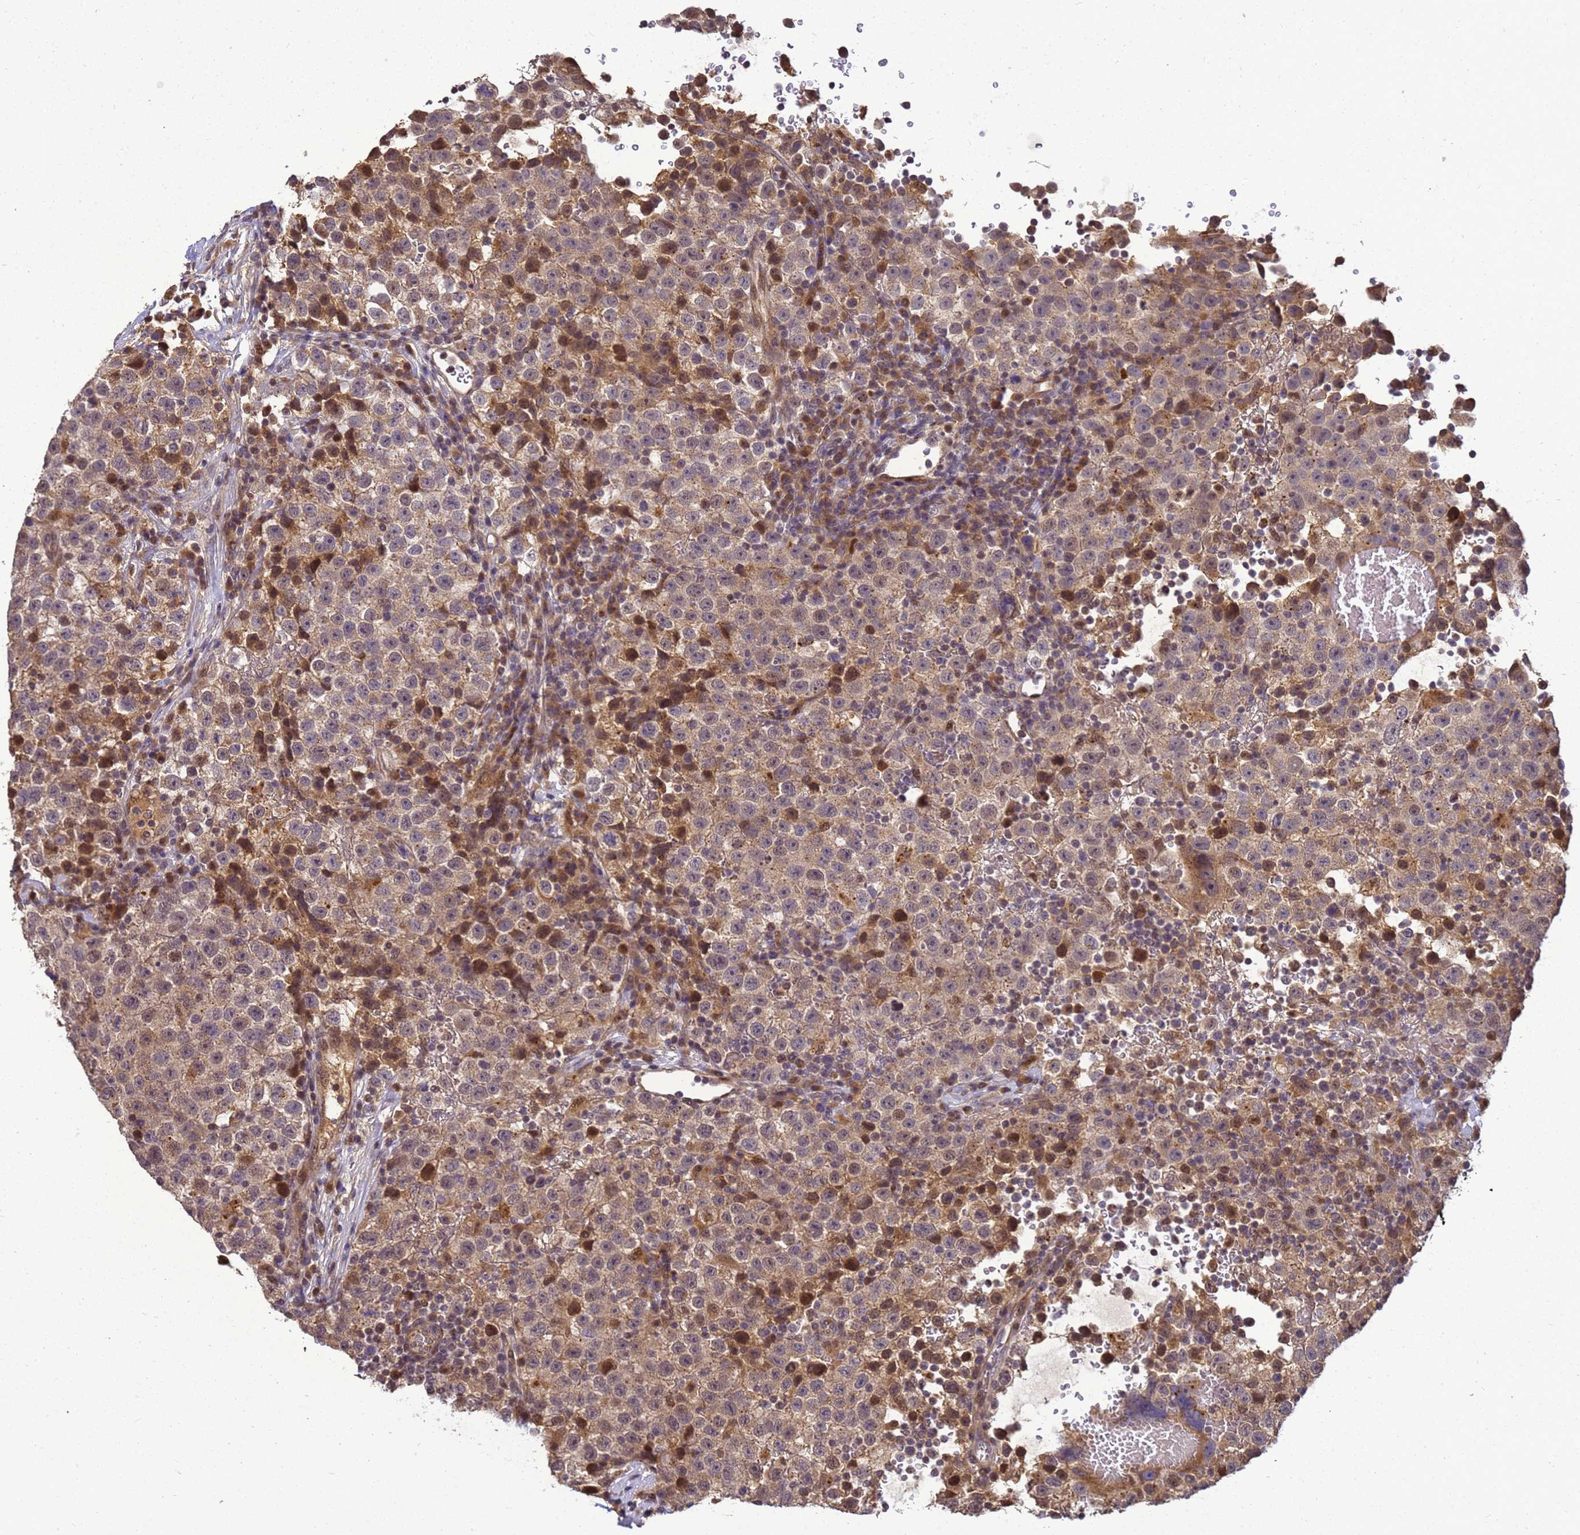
{"staining": {"intensity": "weak", "quantity": "<25%", "location": "cytoplasmic/membranous"}, "tissue": "testis cancer", "cell_type": "Tumor cells", "image_type": "cancer", "snomed": [{"axis": "morphology", "description": "Seminoma, NOS"}, {"axis": "topography", "description": "Testis"}], "caption": "An immunohistochemistry (IHC) micrograph of testis seminoma is shown. There is no staining in tumor cells of testis seminoma.", "gene": "TMEM74B", "patient": {"sex": "male", "age": 22}}